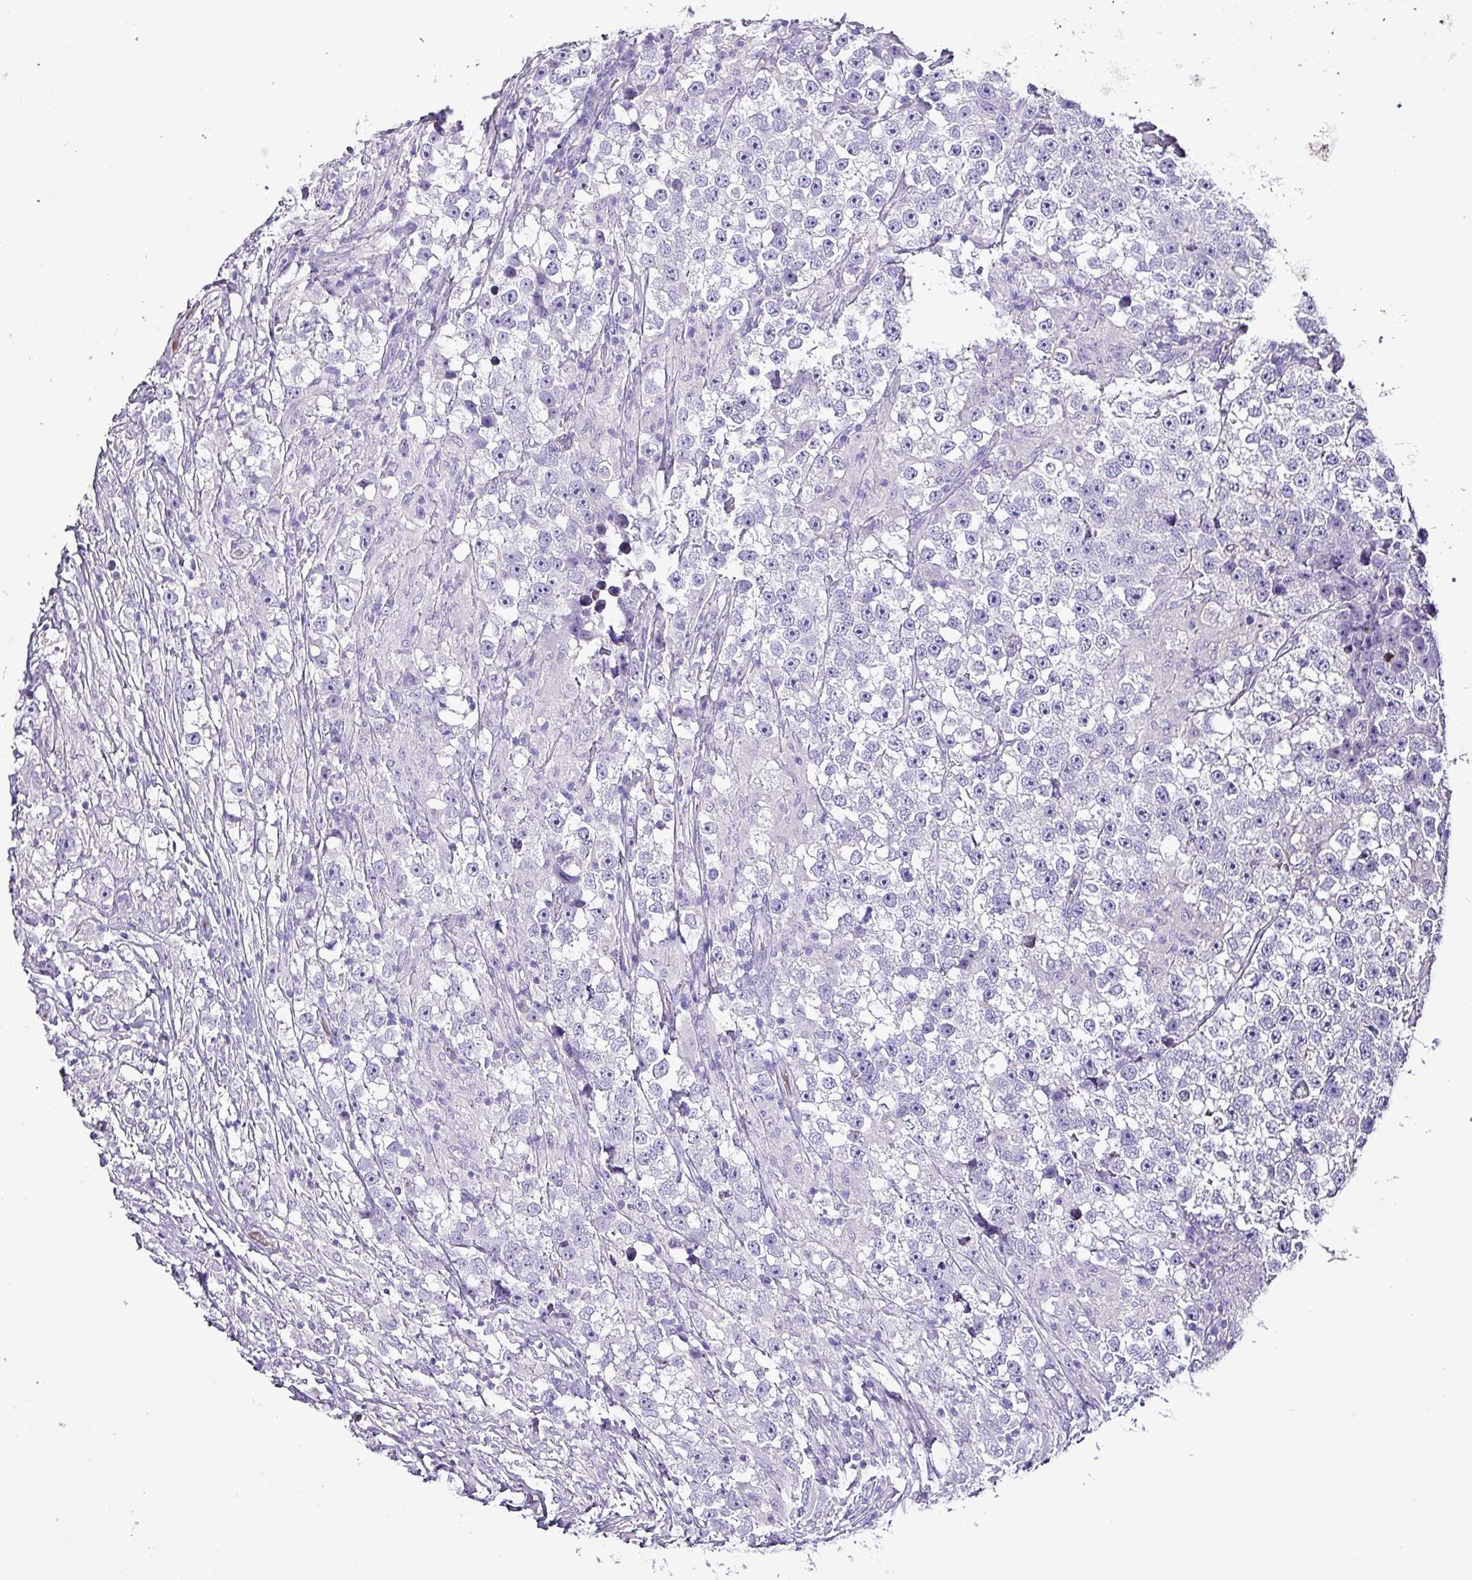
{"staining": {"intensity": "negative", "quantity": "none", "location": "none"}, "tissue": "testis cancer", "cell_type": "Tumor cells", "image_type": "cancer", "snomed": [{"axis": "morphology", "description": "Seminoma, NOS"}, {"axis": "topography", "description": "Testis"}], "caption": "A high-resolution photomicrograph shows immunohistochemistry (IHC) staining of seminoma (testis), which demonstrates no significant expression in tumor cells.", "gene": "HP", "patient": {"sex": "male", "age": 46}}